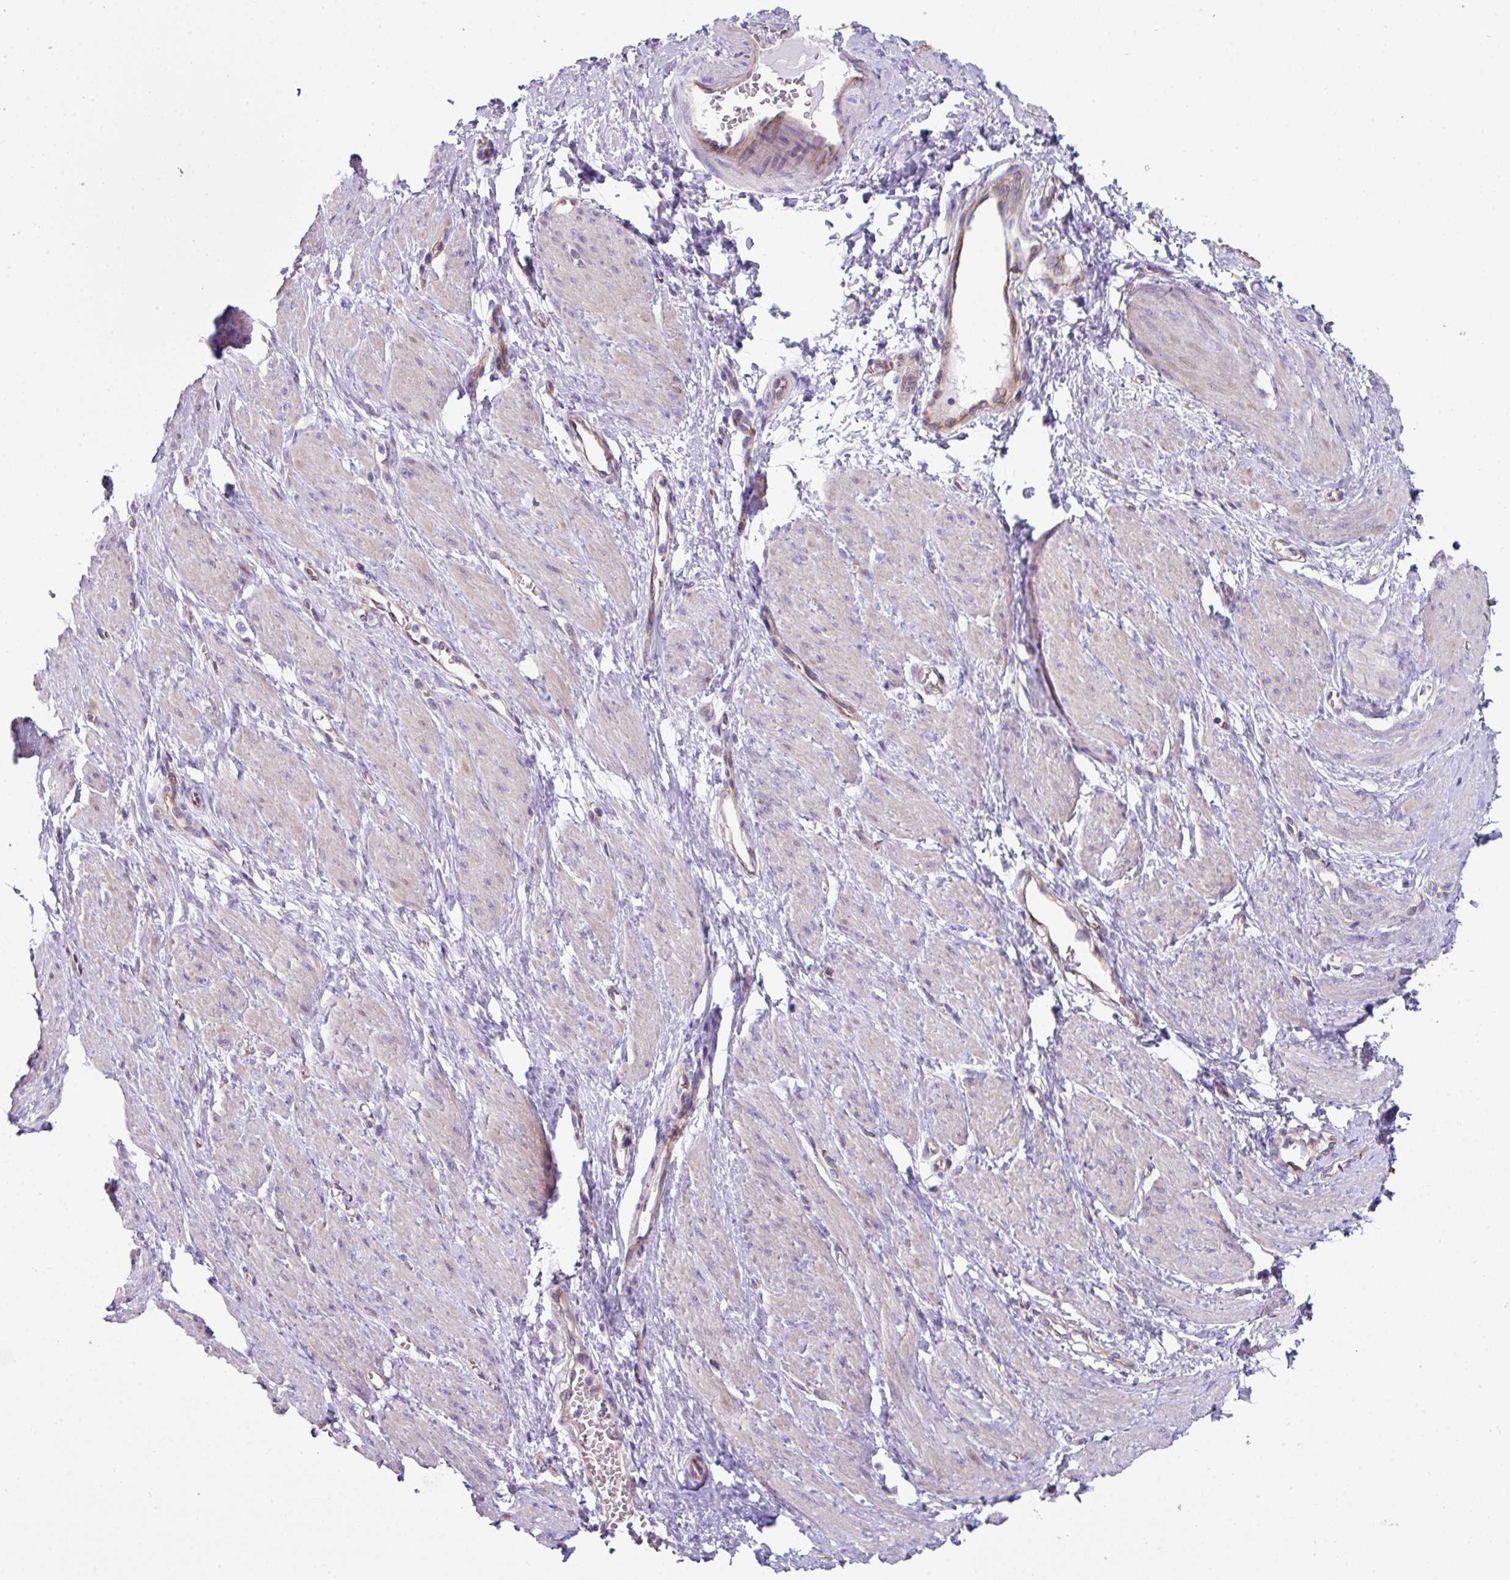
{"staining": {"intensity": "negative", "quantity": "none", "location": "none"}, "tissue": "smooth muscle", "cell_type": "Smooth muscle cells", "image_type": "normal", "snomed": [{"axis": "morphology", "description": "Normal tissue, NOS"}, {"axis": "topography", "description": "Smooth muscle"}, {"axis": "topography", "description": "Uterus"}], "caption": "Smooth muscle was stained to show a protein in brown. There is no significant expression in smooth muscle cells. (Immunohistochemistry, brightfield microscopy, high magnification).", "gene": "ANO9", "patient": {"sex": "female", "age": 39}}